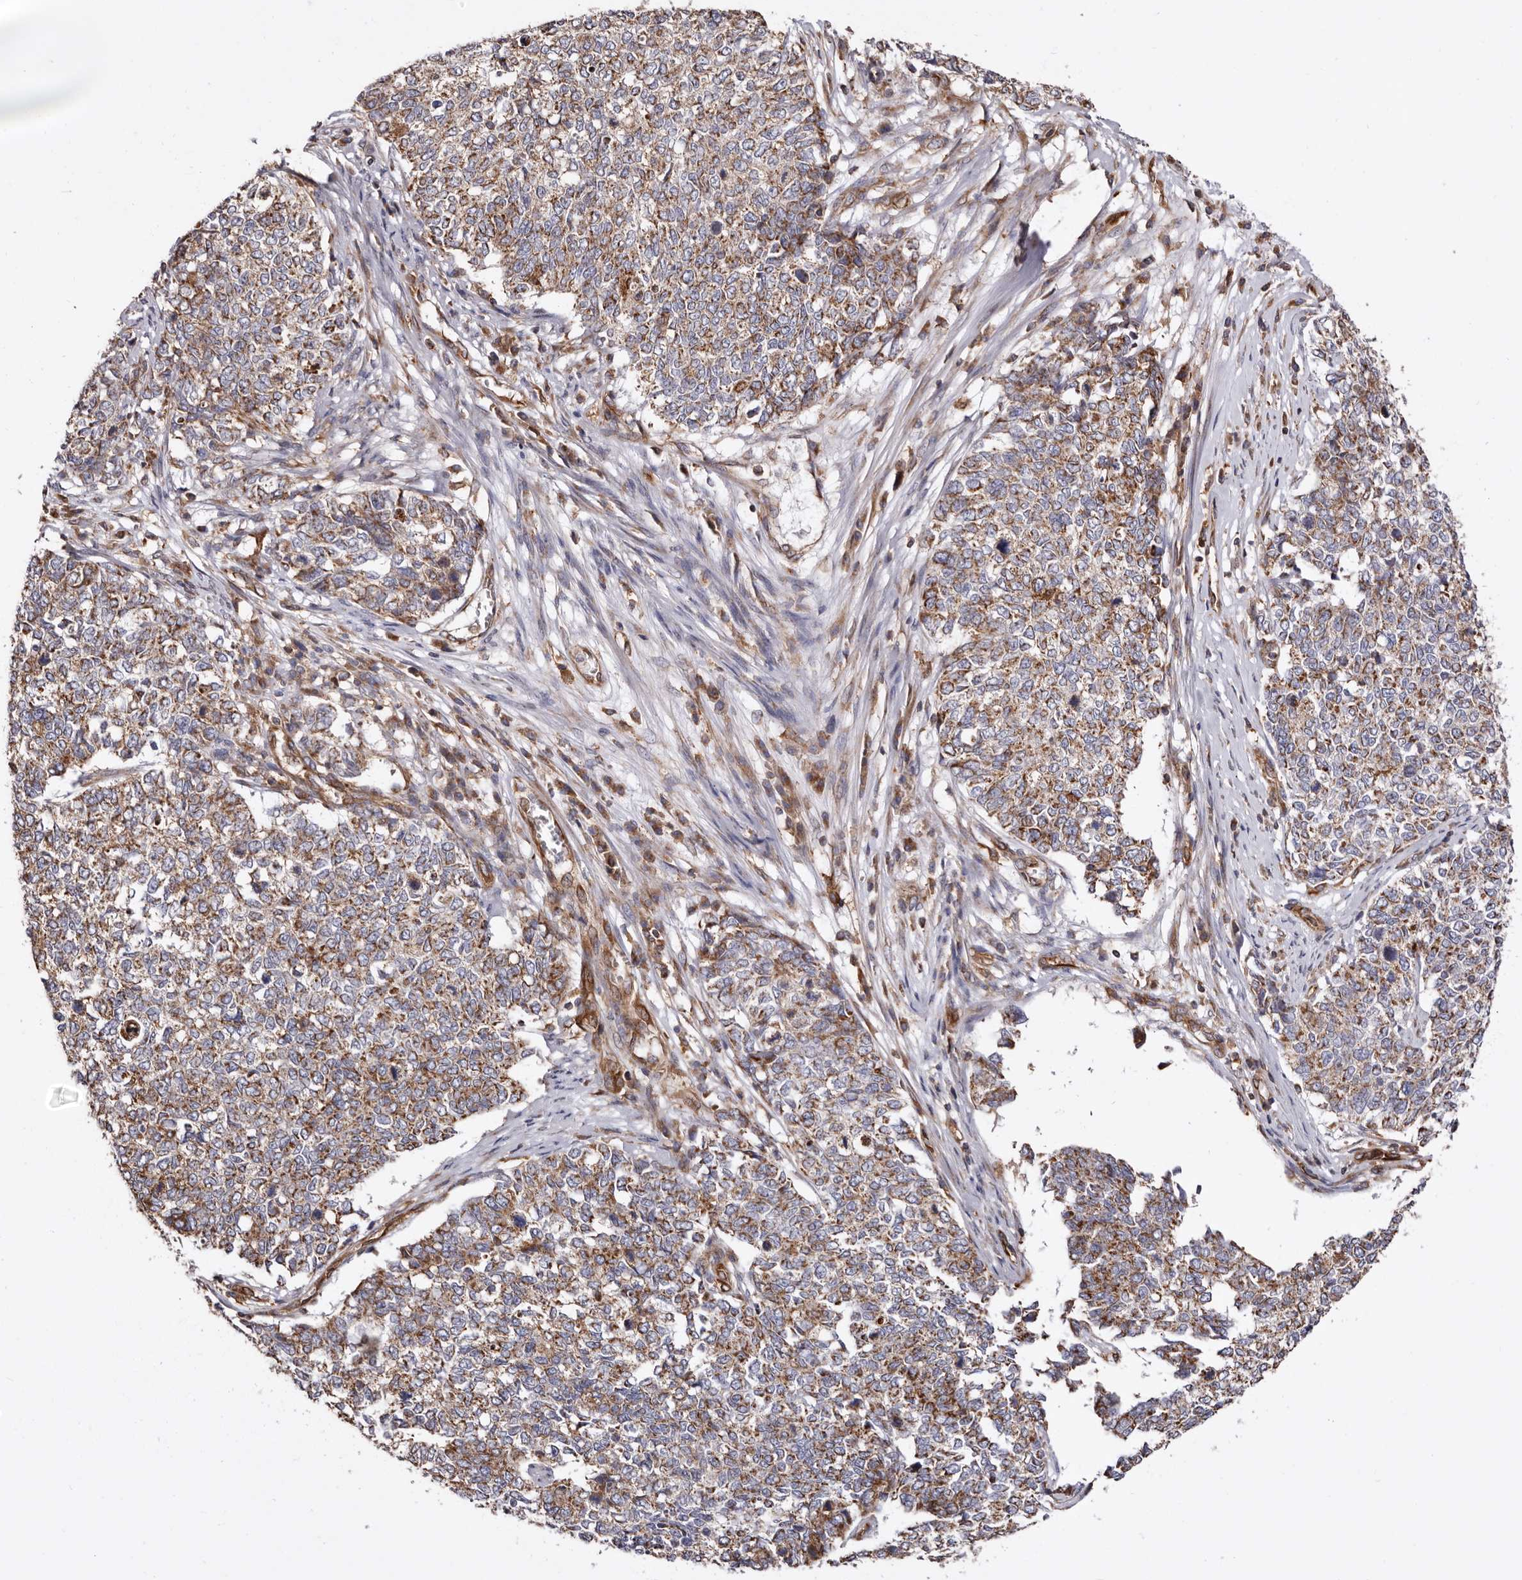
{"staining": {"intensity": "moderate", "quantity": ">75%", "location": "cytoplasmic/membranous"}, "tissue": "cervical cancer", "cell_type": "Tumor cells", "image_type": "cancer", "snomed": [{"axis": "morphology", "description": "Squamous cell carcinoma, NOS"}, {"axis": "topography", "description": "Cervix"}], "caption": "Cervical squamous cell carcinoma stained with DAB immunohistochemistry reveals medium levels of moderate cytoplasmic/membranous staining in about >75% of tumor cells.", "gene": "COQ8B", "patient": {"sex": "female", "age": 63}}